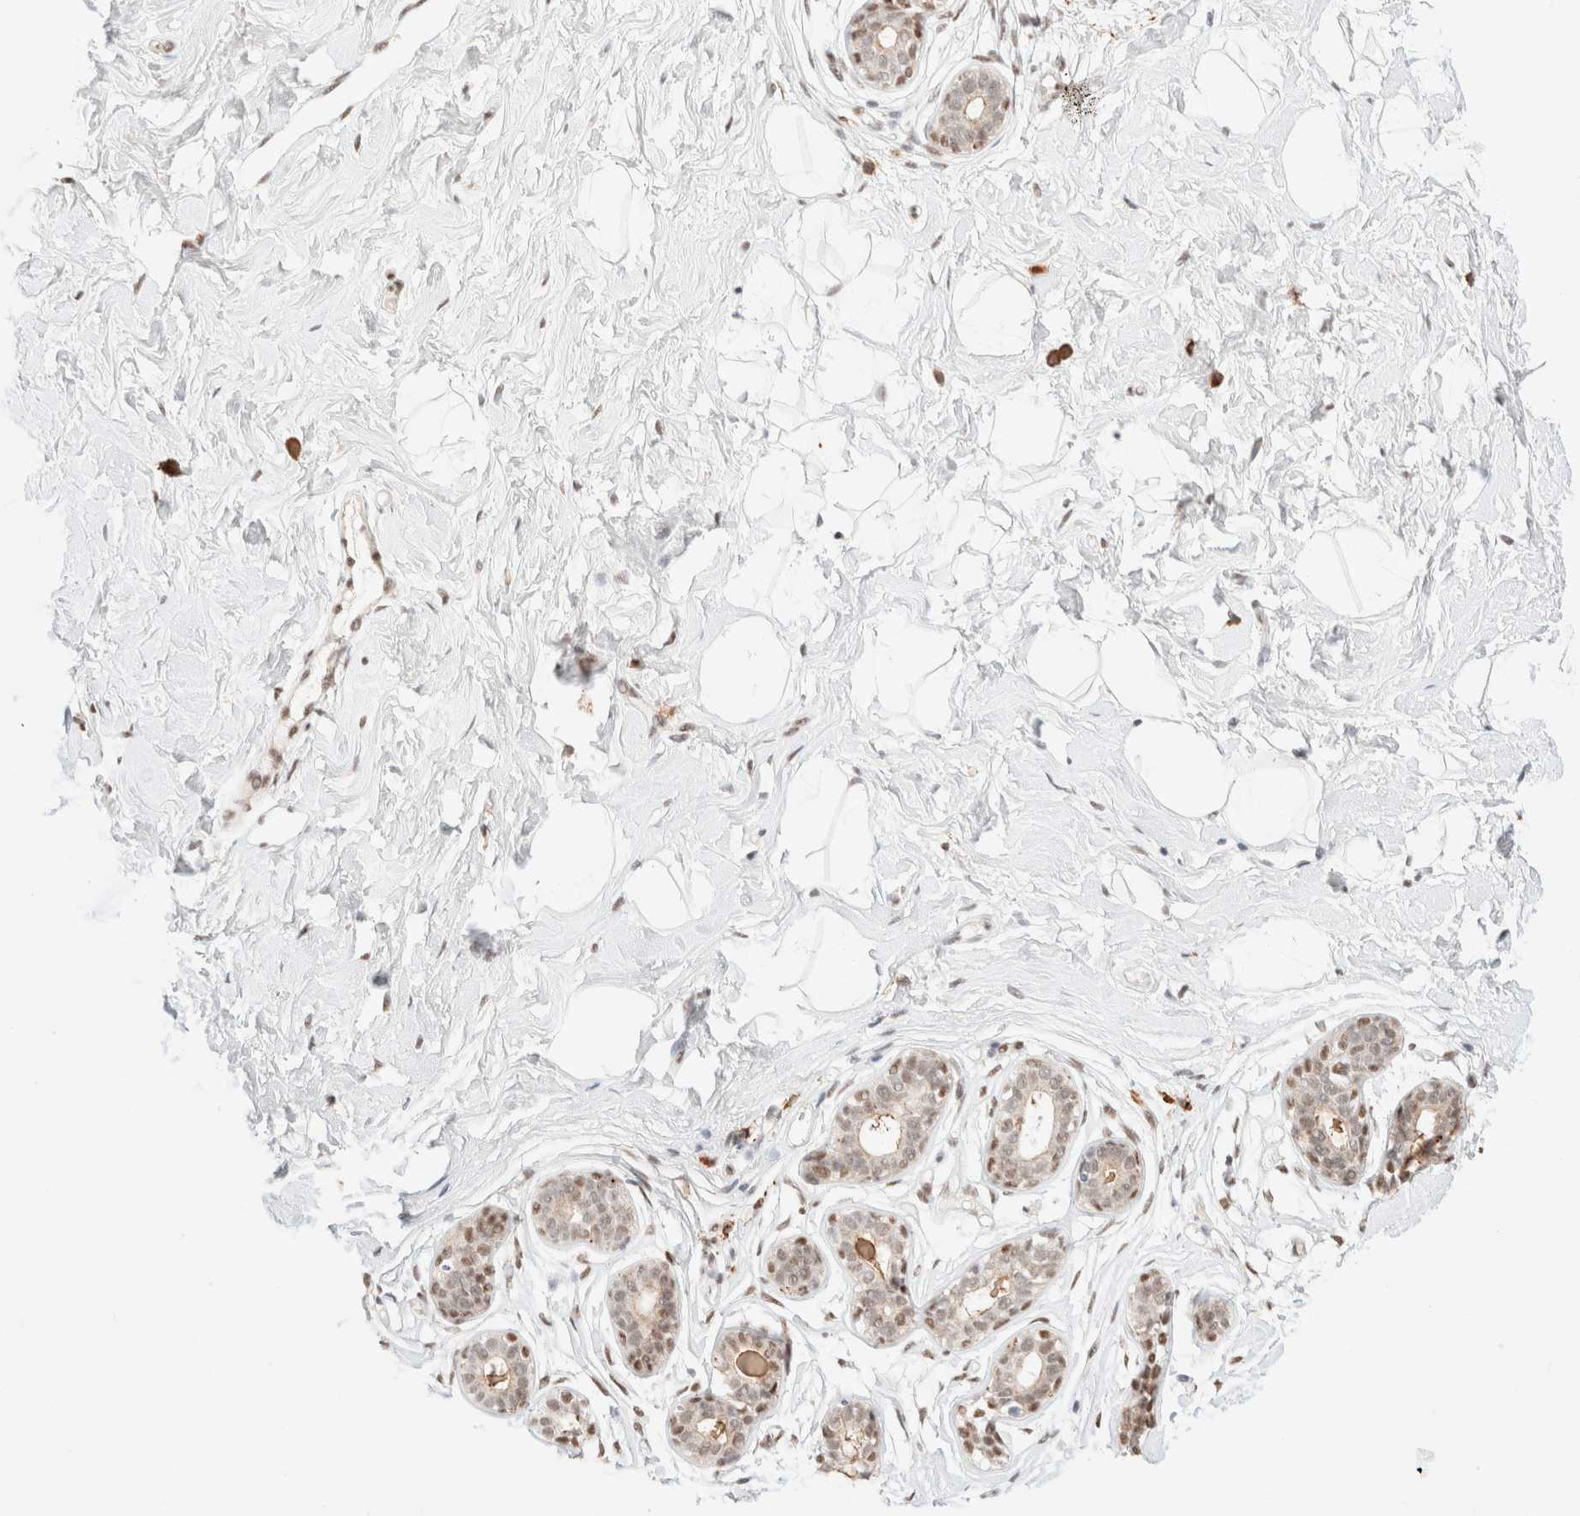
{"staining": {"intensity": "negative", "quantity": "none", "location": "none"}, "tissue": "breast", "cell_type": "Adipocytes", "image_type": "normal", "snomed": [{"axis": "morphology", "description": "Normal tissue, NOS"}, {"axis": "topography", "description": "Breast"}], "caption": "A high-resolution photomicrograph shows immunohistochemistry (IHC) staining of unremarkable breast, which reveals no significant positivity in adipocytes.", "gene": "CIC", "patient": {"sex": "female", "age": 23}}